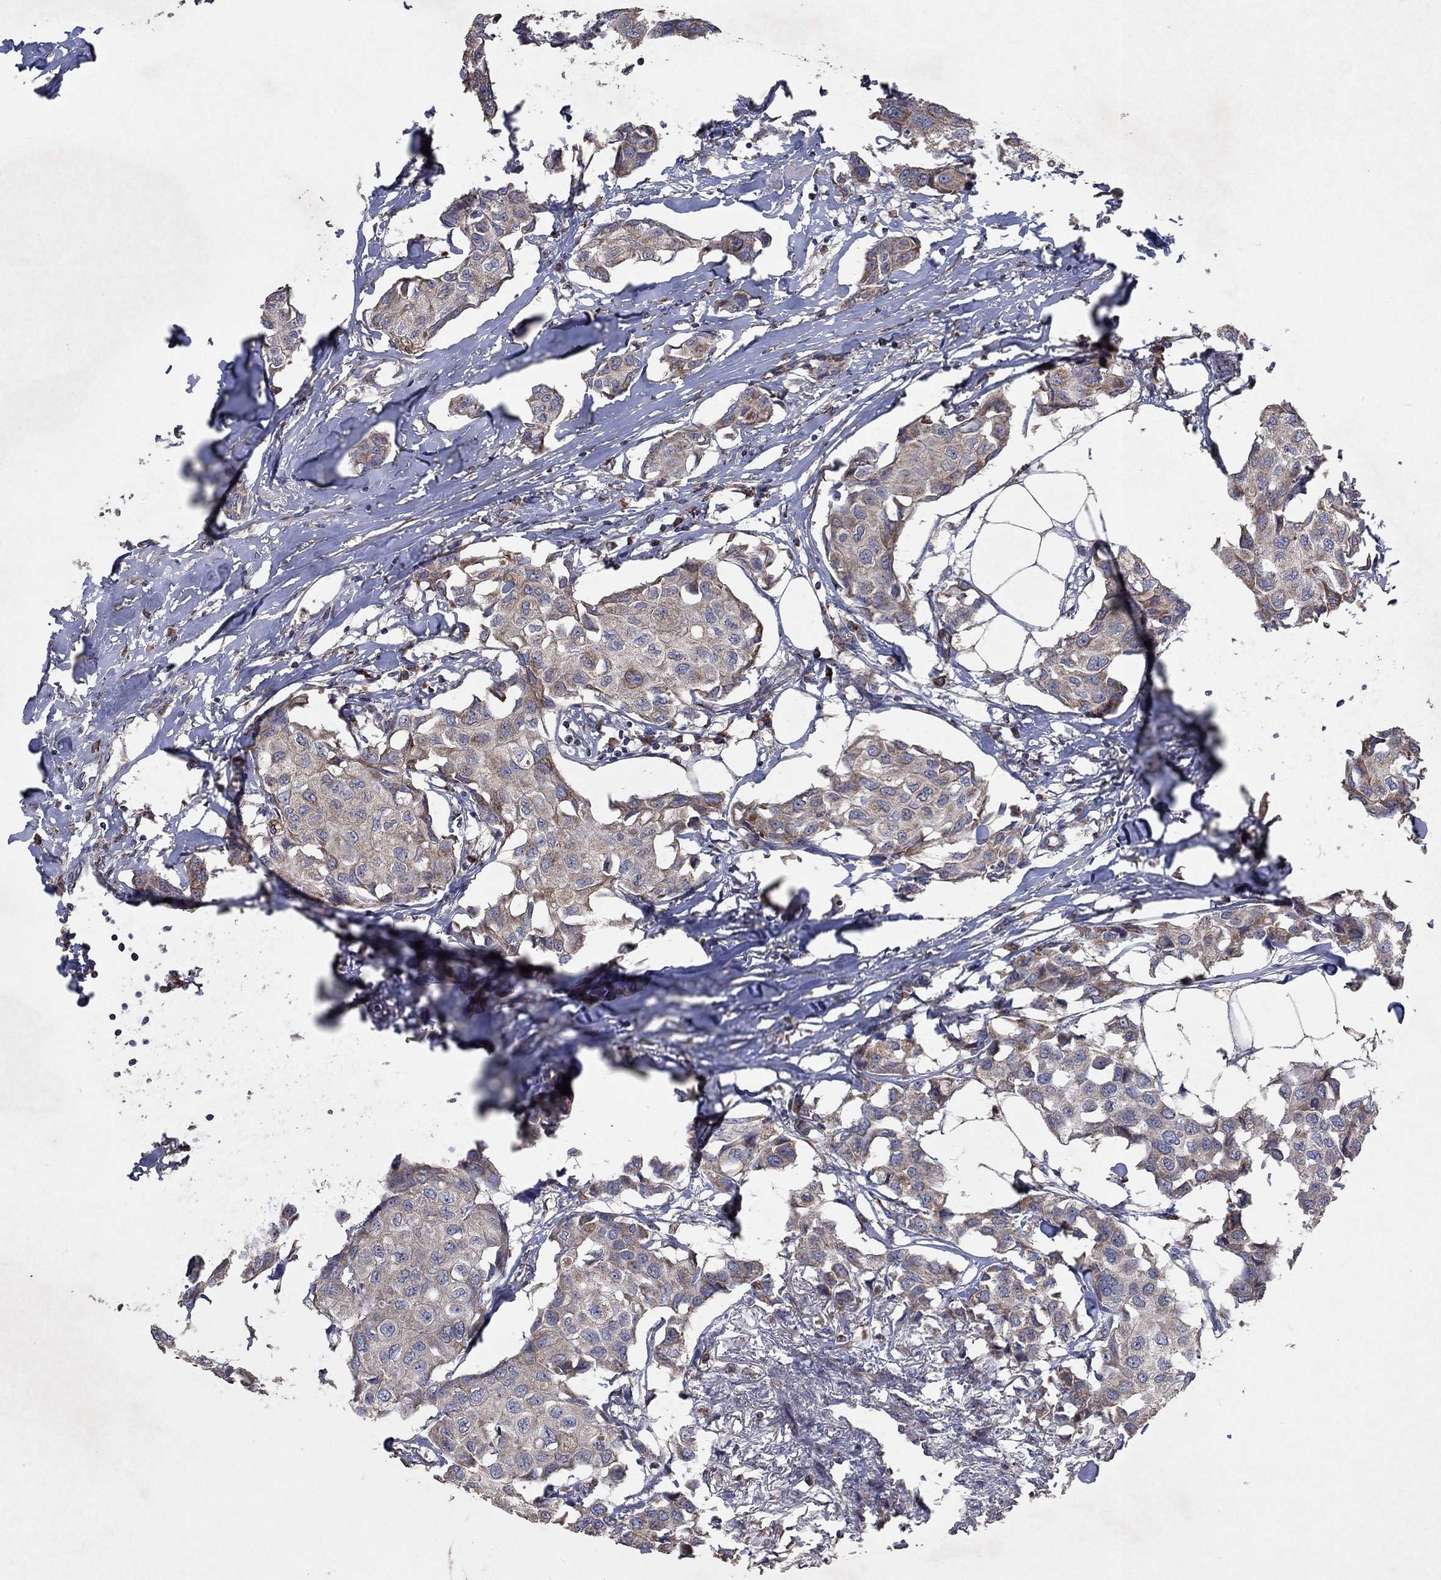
{"staining": {"intensity": "weak", "quantity": "25%-75%", "location": "cytoplasmic/membranous"}, "tissue": "breast cancer", "cell_type": "Tumor cells", "image_type": "cancer", "snomed": [{"axis": "morphology", "description": "Duct carcinoma"}, {"axis": "topography", "description": "Breast"}], "caption": "Infiltrating ductal carcinoma (breast) was stained to show a protein in brown. There is low levels of weak cytoplasmic/membranous expression in approximately 25%-75% of tumor cells.", "gene": "NCEH1", "patient": {"sex": "female", "age": 80}}